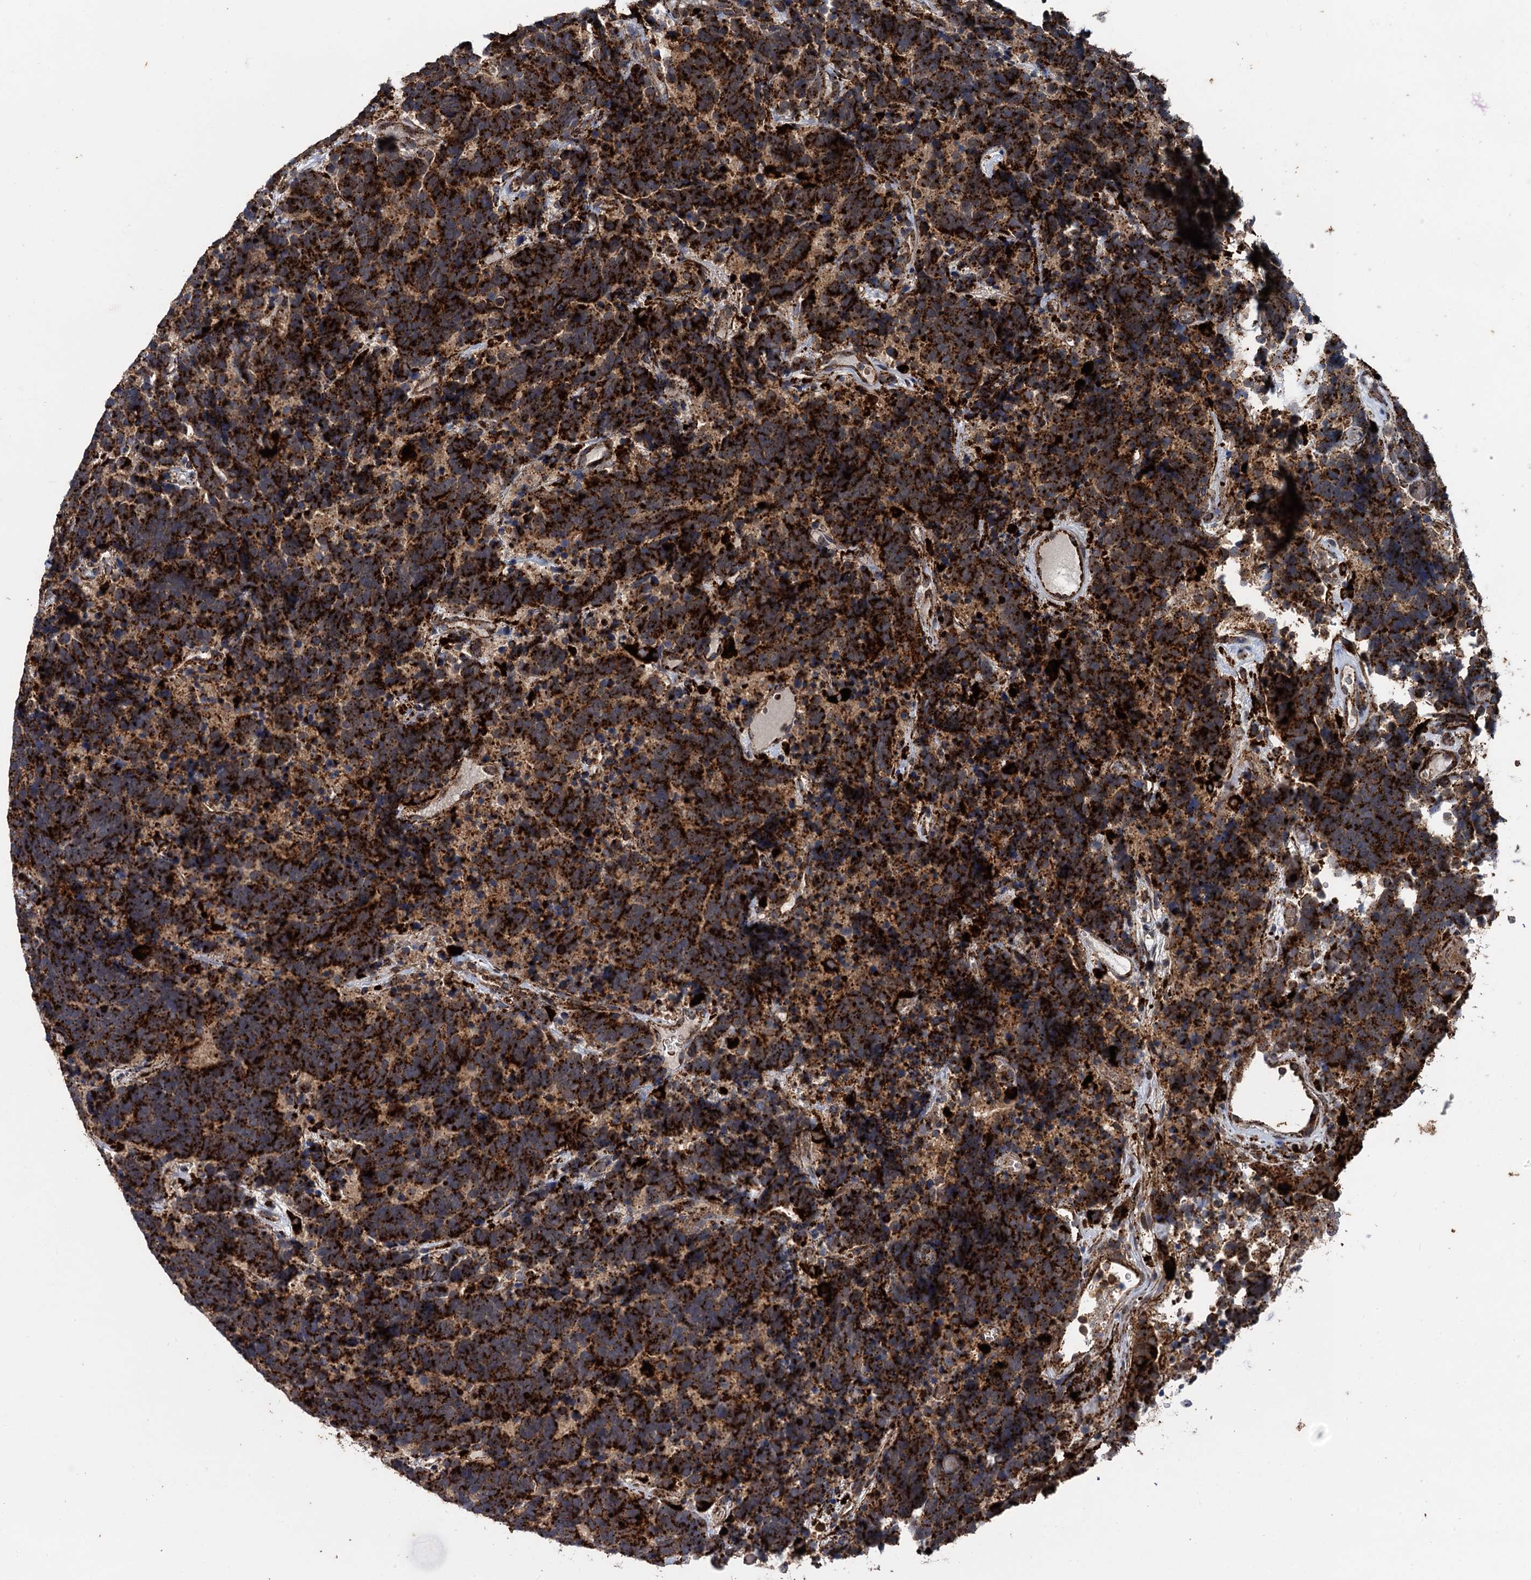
{"staining": {"intensity": "strong", "quantity": ">75%", "location": "cytoplasmic/membranous"}, "tissue": "carcinoid", "cell_type": "Tumor cells", "image_type": "cancer", "snomed": [{"axis": "morphology", "description": "Carcinoma, NOS"}, {"axis": "morphology", "description": "Carcinoid, malignant, NOS"}, {"axis": "topography", "description": "Urinary bladder"}], "caption": "Immunohistochemical staining of human carcinoid shows high levels of strong cytoplasmic/membranous expression in approximately >75% of tumor cells.", "gene": "GBA1", "patient": {"sex": "male", "age": 57}}